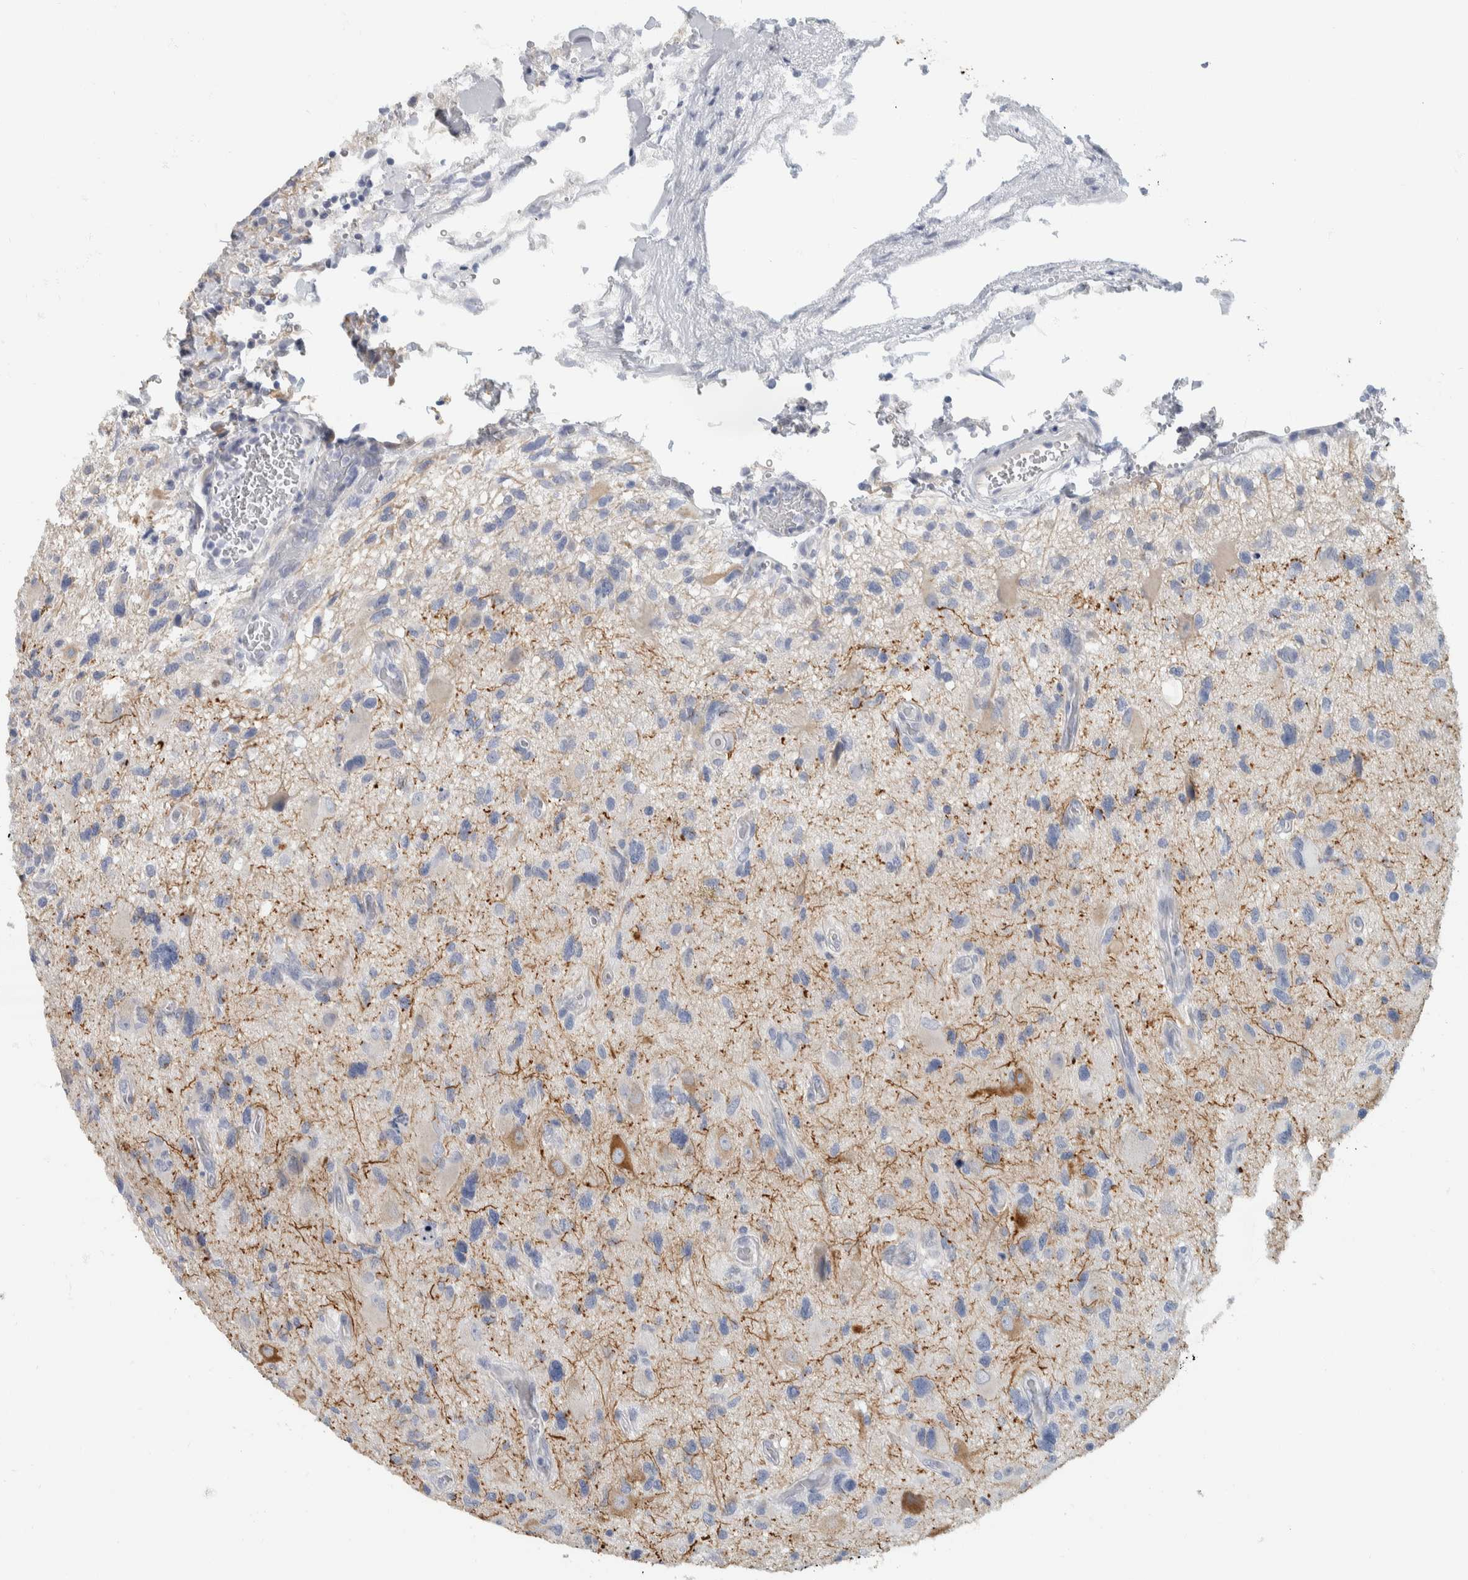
{"staining": {"intensity": "negative", "quantity": "none", "location": "none"}, "tissue": "glioma", "cell_type": "Tumor cells", "image_type": "cancer", "snomed": [{"axis": "morphology", "description": "Glioma, malignant, High grade"}, {"axis": "topography", "description": "Brain"}], "caption": "Immunohistochemistry micrograph of neoplastic tissue: human malignant glioma (high-grade) stained with DAB exhibits no significant protein staining in tumor cells.", "gene": "NEFM", "patient": {"sex": "male", "age": 33}}